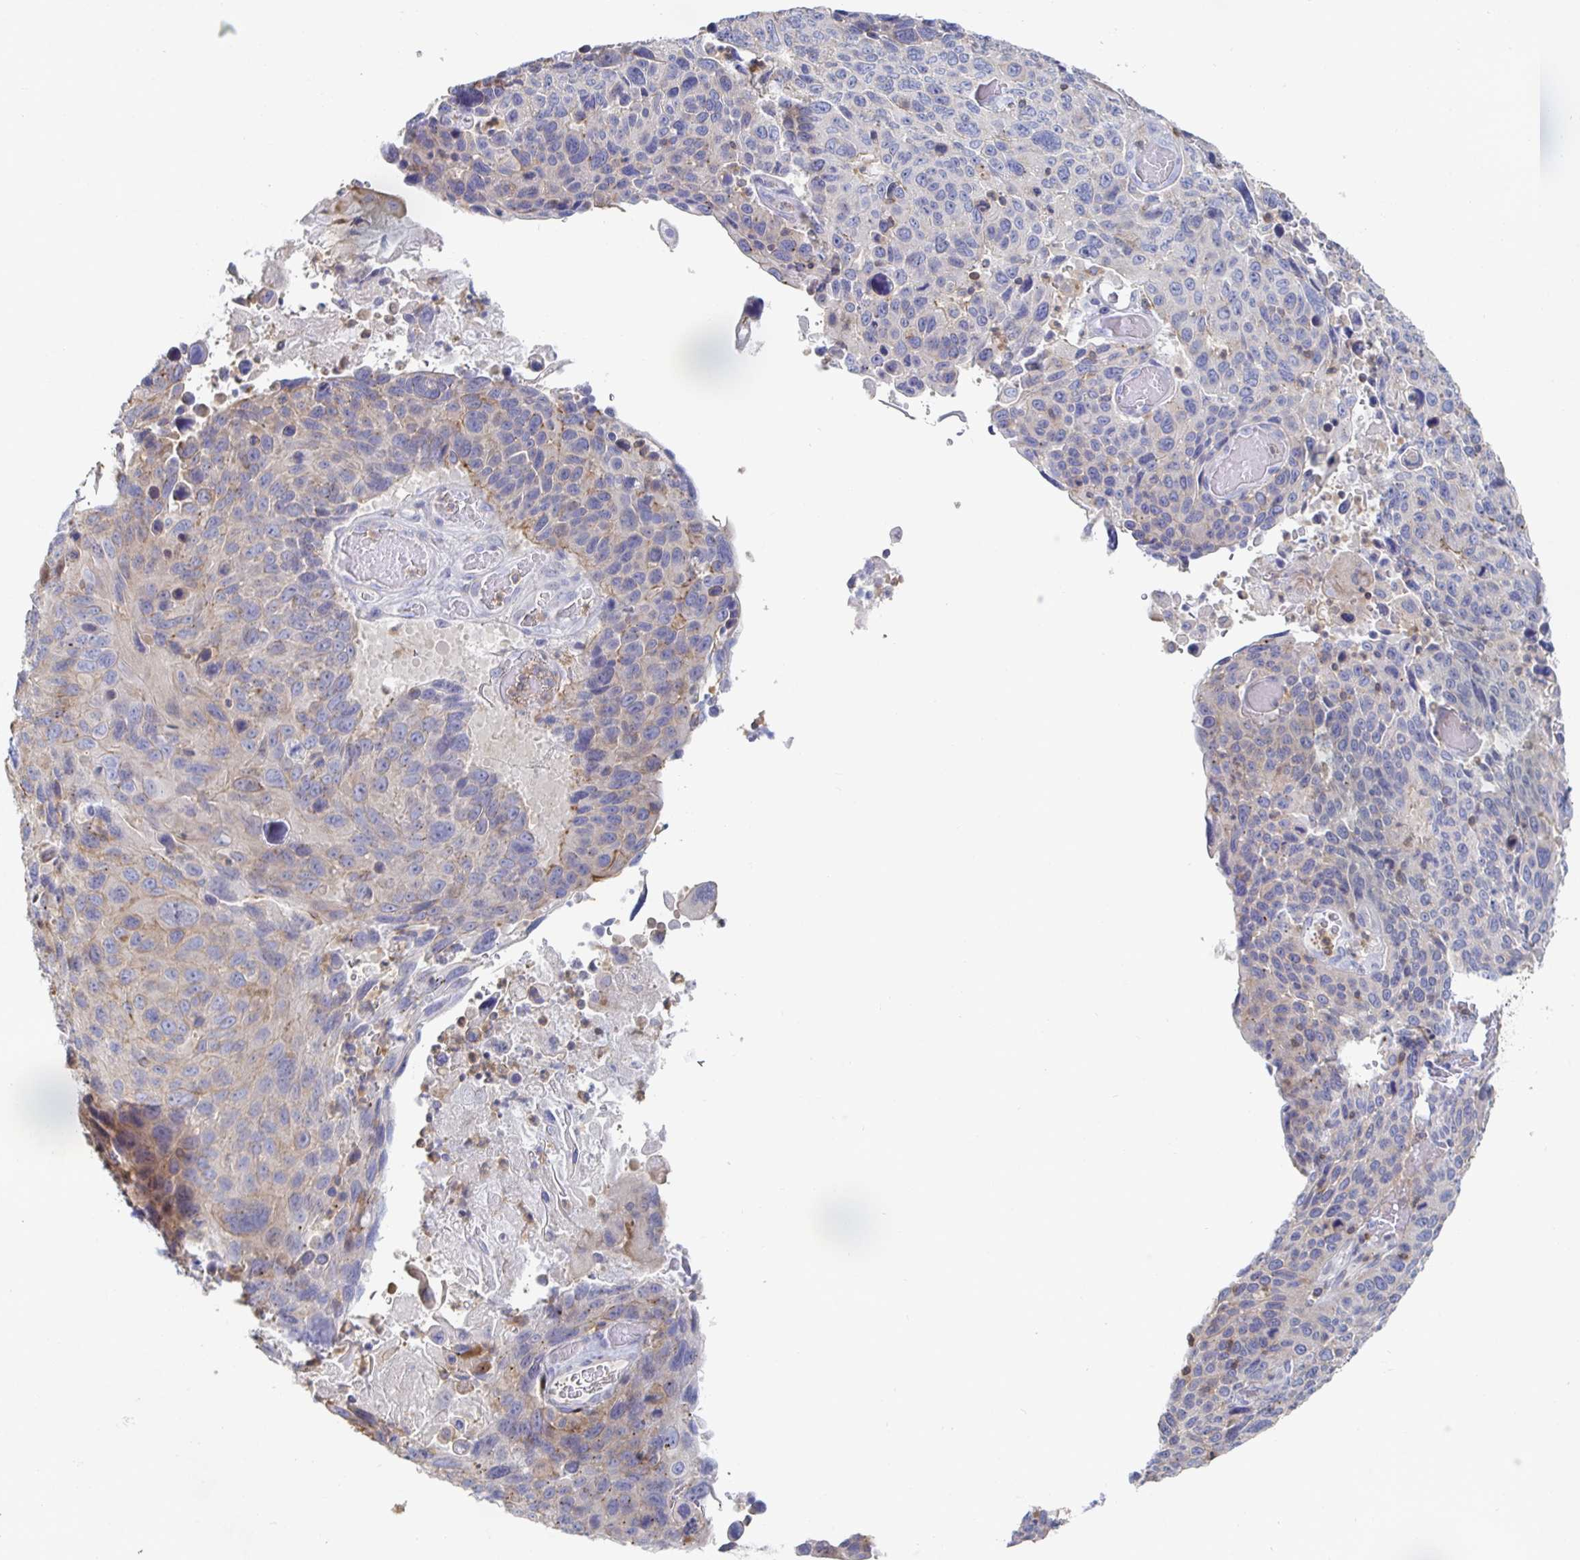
{"staining": {"intensity": "weak", "quantity": "<25%", "location": "cytoplasmic/membranous"}, "tissue": "lung cancer", "cell_type": "Tumor cells", "image_type": "cancer", "snomed": [{"axis": "morphology", "description": "Squamous cell carcinoma, NOS"}, {"axis": "topography", "description": "Lung"}], "caption": "Protein analysis of lung cancer reveals no significant staining in tumor cells.", "gene": "PIK3CD", "patient": {"sex": "male", "age": 68}}